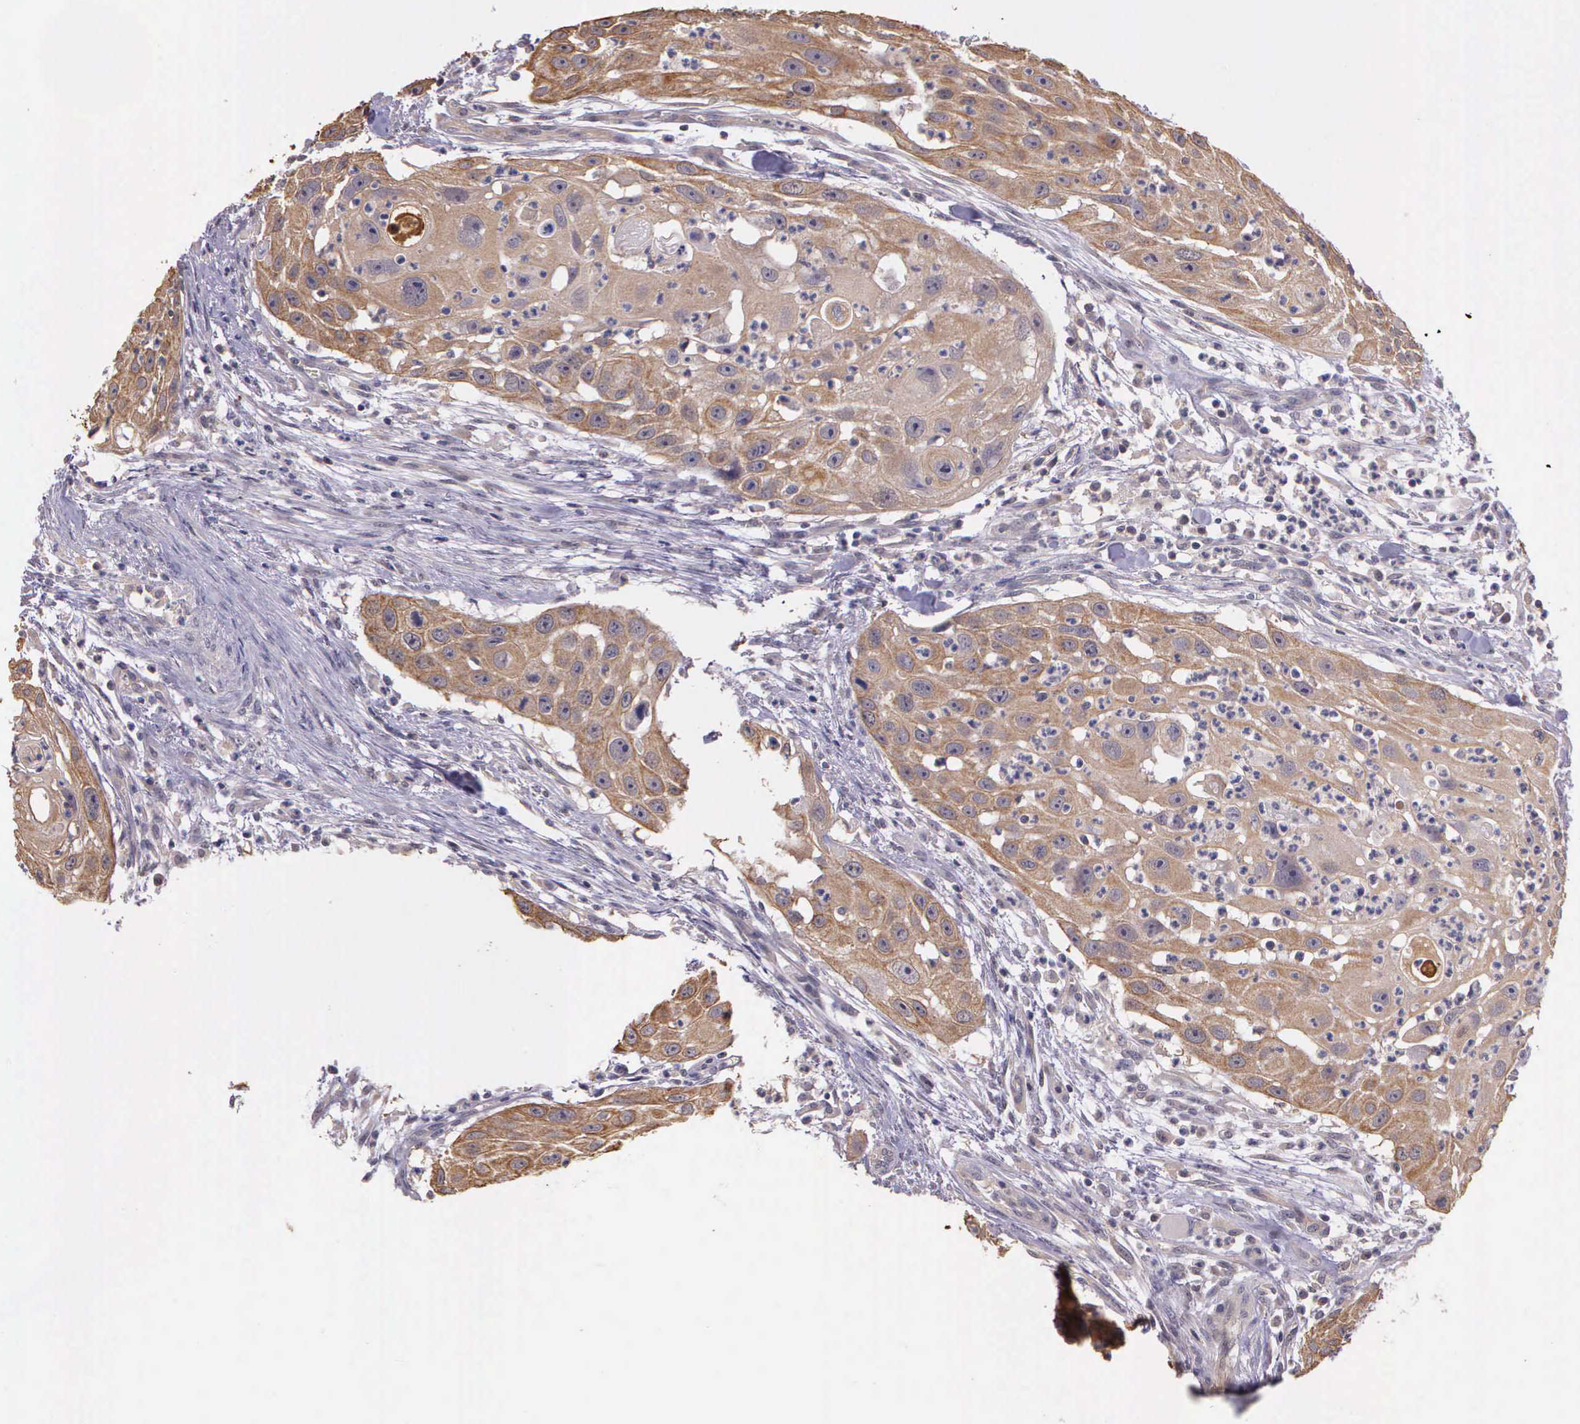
{"staining": {"intensity": "weak", "quantity": ">75%", "location": "cytoplasmic/membranous"}, "tissue": "head and neck cancer", "cell_type": "Tumor cells", "image_type": "cancer", "snomed": [{"axis": "morphology", "description": "Squamous cell carcinoma, NOS"}, {"axis": "topography", "description": "Head-Neck"}], "caption": "A low amount of weak cytoplasmic/membranous expression is seen in approximately >75% of tumor cells in head and neck cancer (squamous cell carcinoma) tissue. (DAB = brown stain, brightfield microscopy at high magnification).", "gene": "IGBP1", "patient": {"sex": "male", "age": 64}}